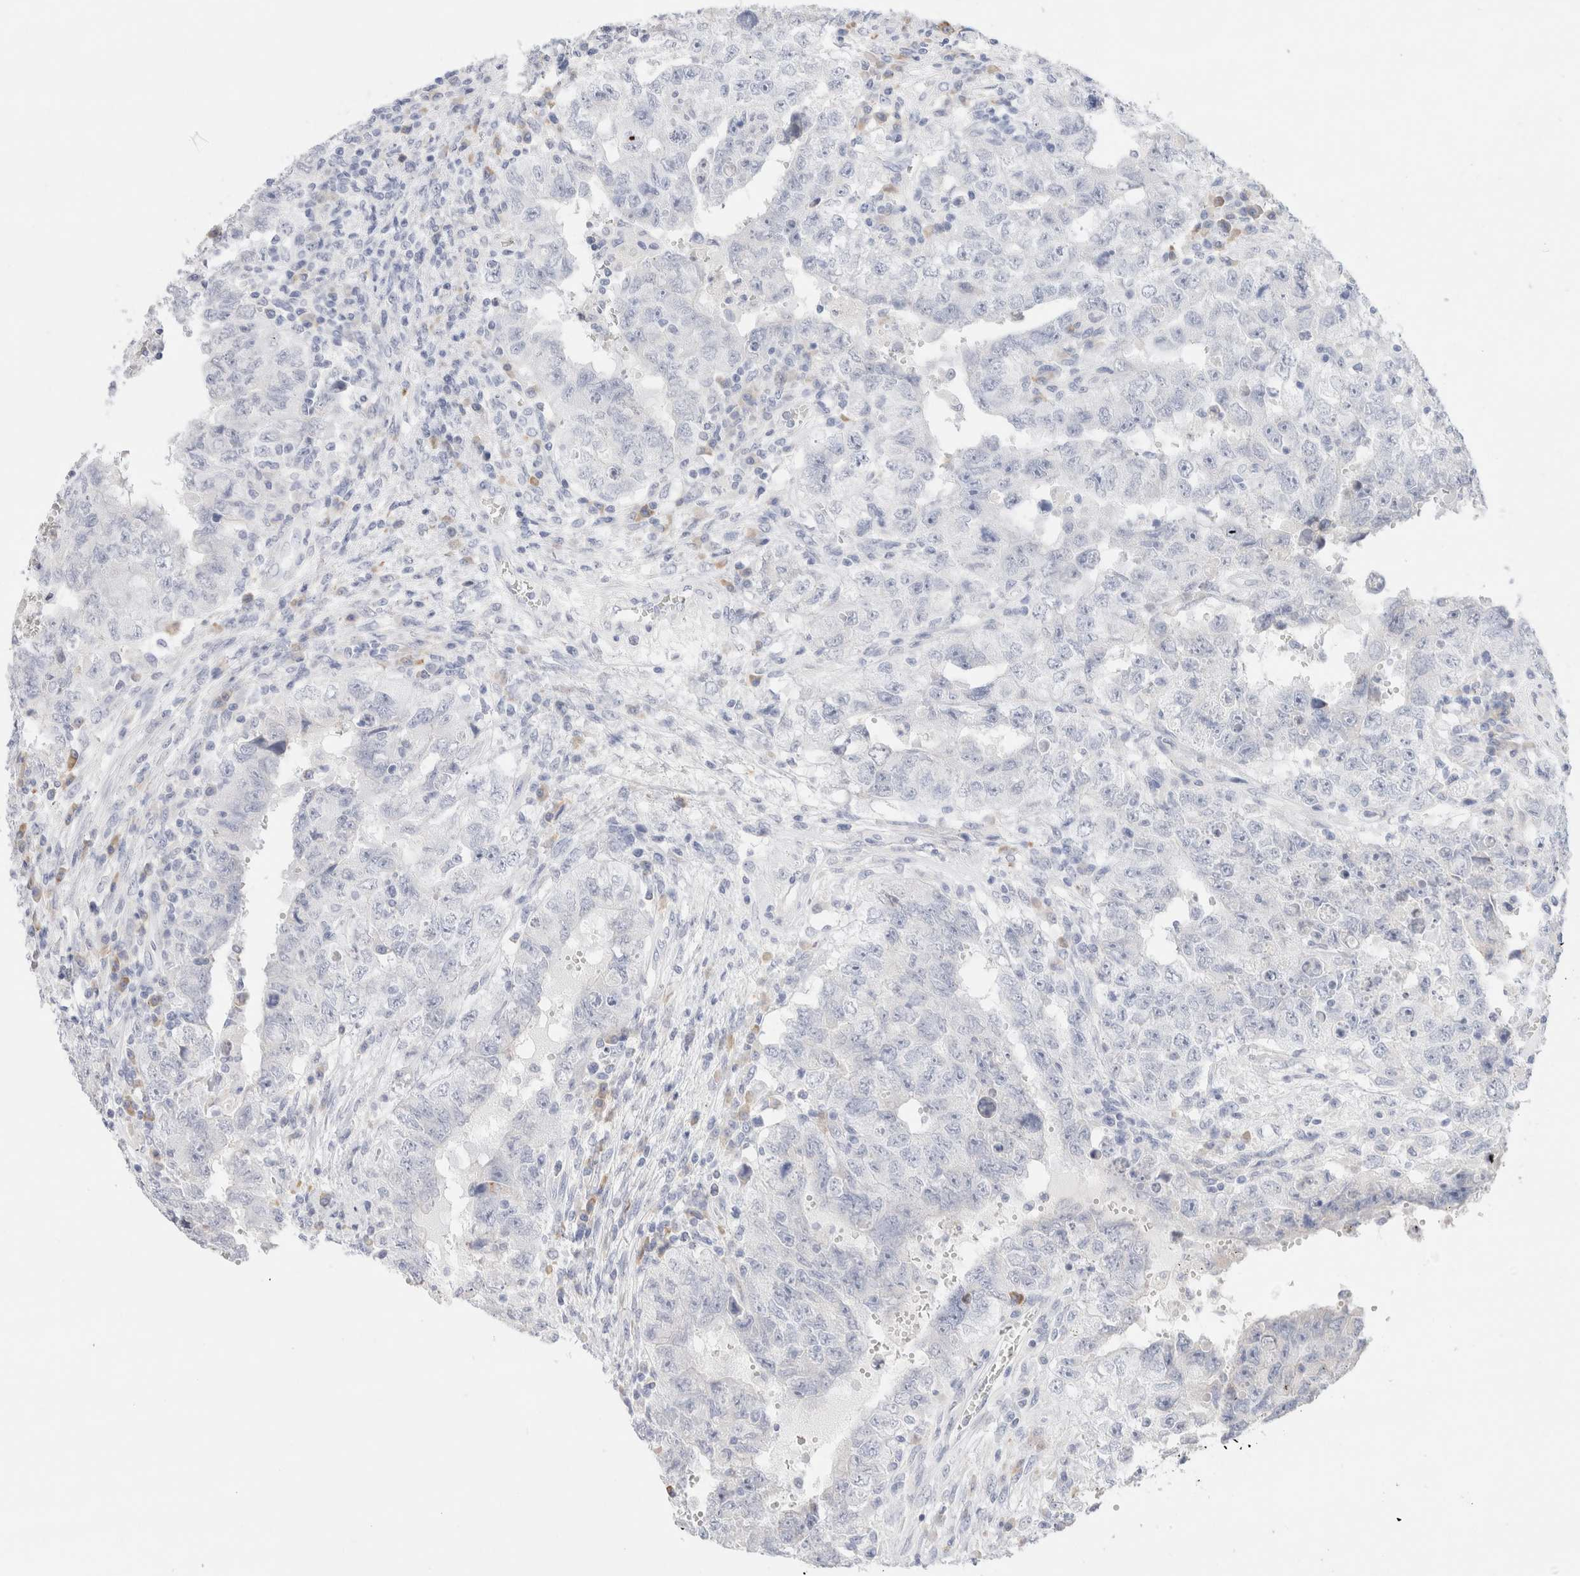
{"staining": {"intensity": "negative", "quantity": "none", "location": "none"}, "tissue": "testis cancer", "cell_type": "Tumor cells", "image_type": "cancer", "snomed": [{"axis": "morphology", "description": "Carcinoma, Embryonal, NOS"}, {"axis": "topography", "description": "Testis"}], "caption": "Human testis cancer stained for a protein using IHC demonstrates no staining in tumor cells.", "gene": "GADD45G", "patient": {"sex": "male", "age": 26}}